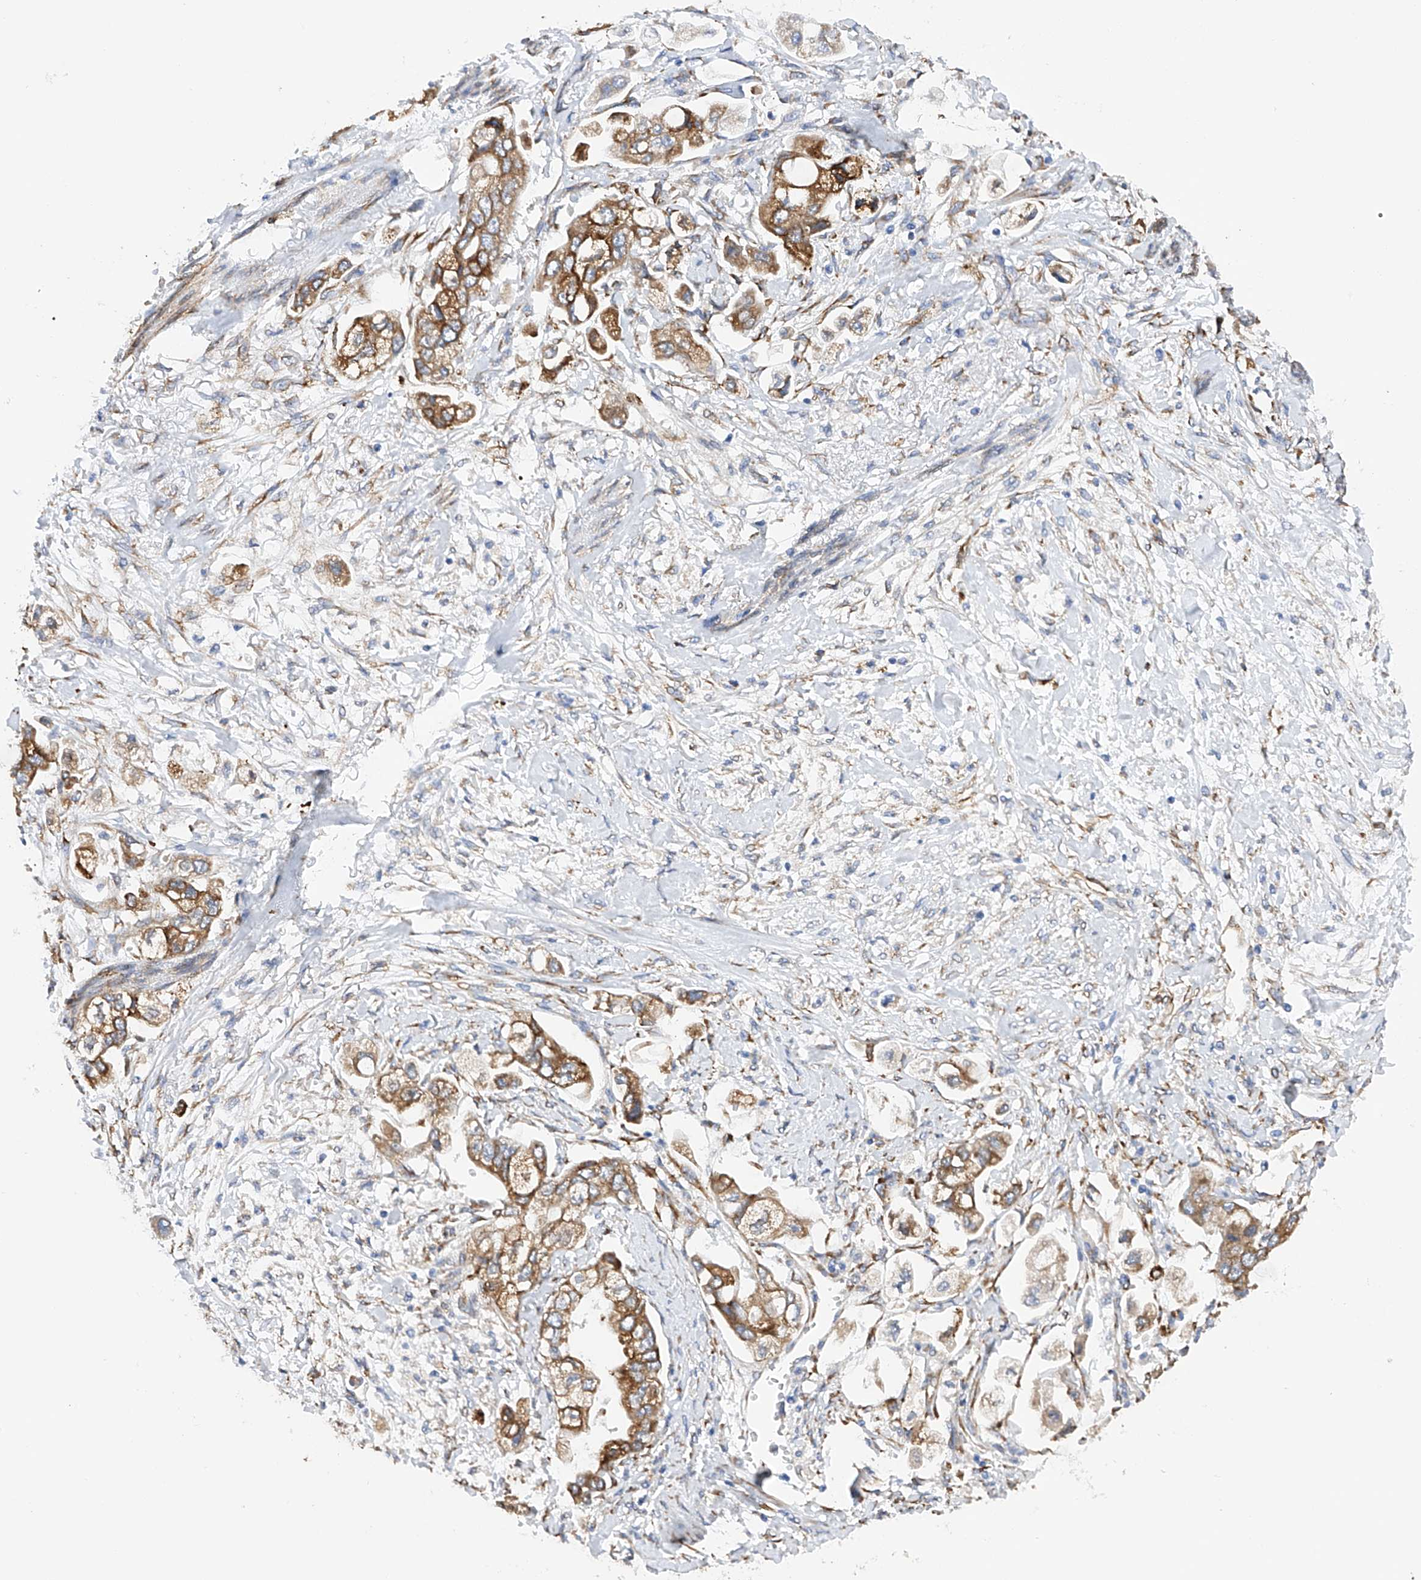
{"staining": {"intensity": "moderate", "quantity": ">75%", "location": "cytoplasmic/membranous"}, "tissue": "stomach cancer", "cell_type": "Tumor cells", "image_type": "cancer", "snomed": [{"axis": "morphology", "description": "Adenocarcinoma, NOS"}, {"axis": "topography", "description": "Stomach"}], "caption": "DAB (3,3'-diaminobenzidine) immunohistochemical staining of adenocarcinoma (stomach) demonstrates moderate cytoplasmic/membranous protein expression in approximately >75% of tumor cells.", "gene": "PDIA5", "patient": {"sex": "male", "age": 62}}